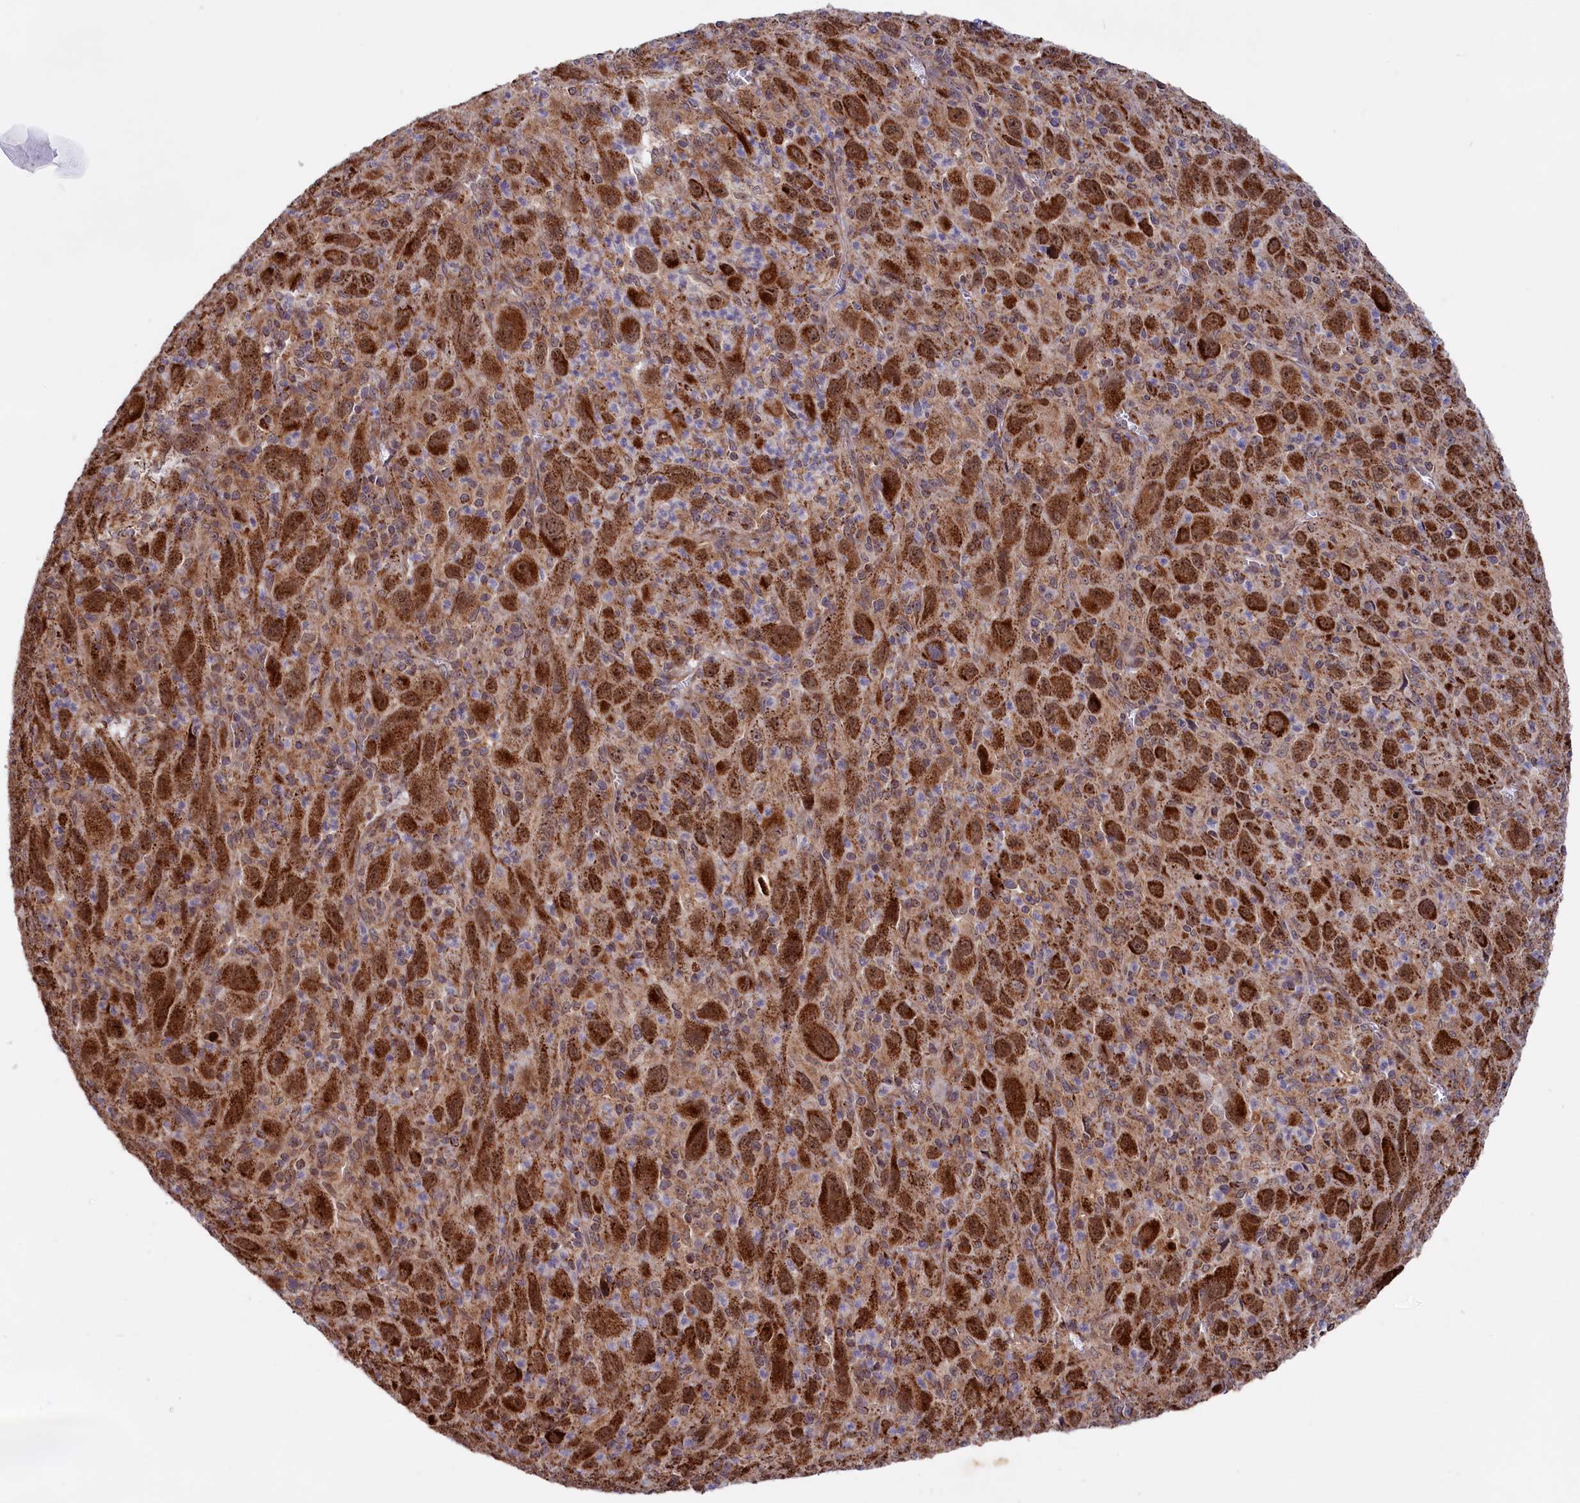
{"staining": {"intensity": "strong", "quantity": ">75%", "location": "cytoplasmic/membranous"}, "tissue": "melanoma", "cell_type": "Tumor cells", "image_type": "cancer", "snomed": [{"axis": "morphology", "description": "Malignant melanoma, Metastatic site"}, {"axis": "topography", "description": "Skin"}], "caption": "This photomicrograph shows immunohistochemistry (IHC) staining of human melanoma, with high strong cytoplasmic/membranous expression in about >75% of tumor cells.", "gene": "DUS3L", "patient": {"sex": "female", "age": 56}}